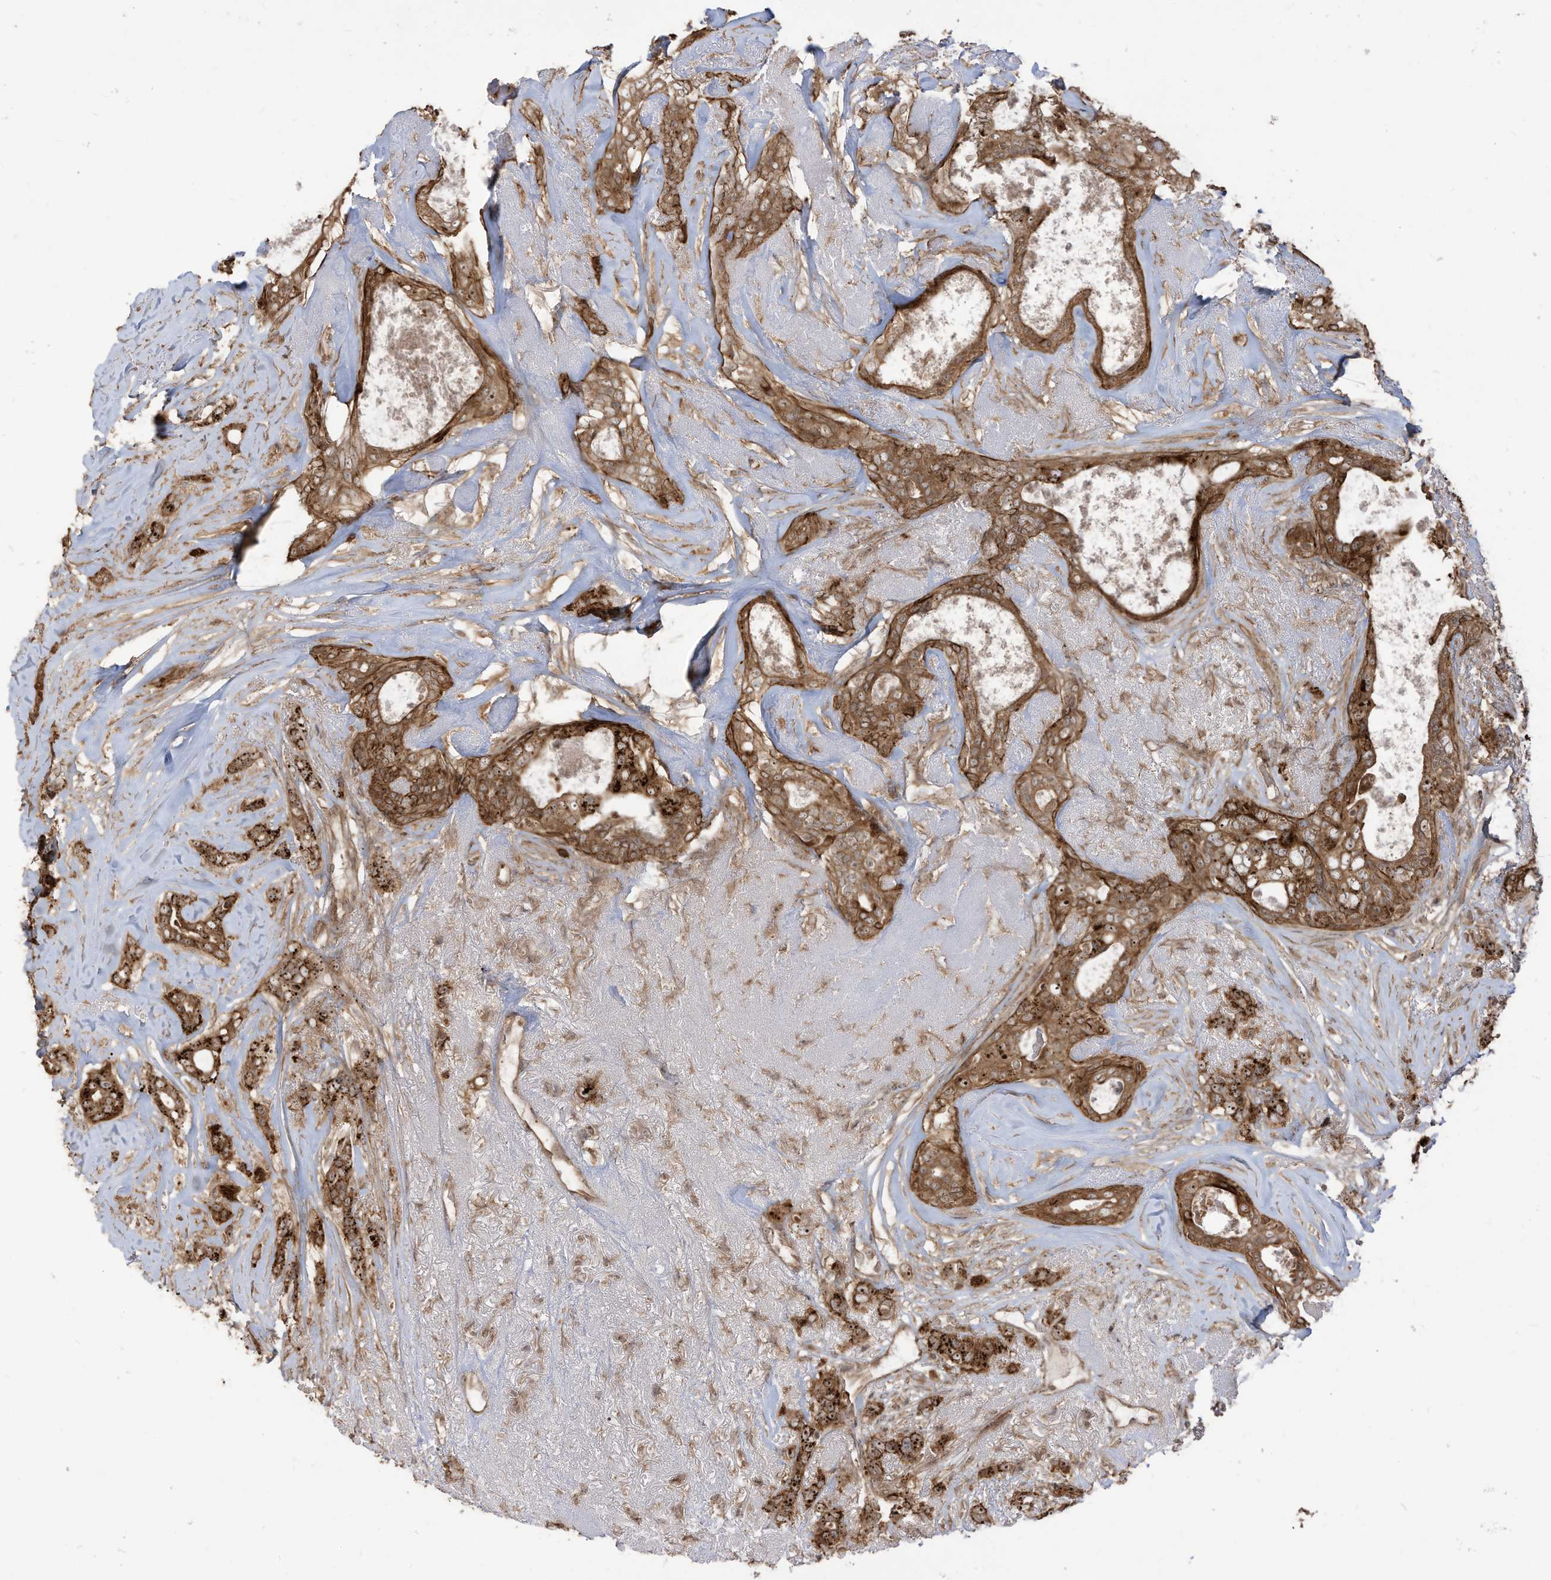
{"staining": {"intensity": "strong", "quantity": ">75%", "location": "cytoplasmic/membranous"}, "tissue": "breast cancer", "cell_type": "Tumor cells", "image_type": "cancer", "snomed": [{"axis": "morphology", "description": "Lobular carcinoma"}, {"axis": "topography", "description": "Breast"}], "caption": "This histopathology image shows IHC staining of human breast cancer, with high strong cytoplasmic/membranous positivity in approximately >75% of tumor cells.", "gene": "CARF", "patient": {"sex": "female", "age": 51}}